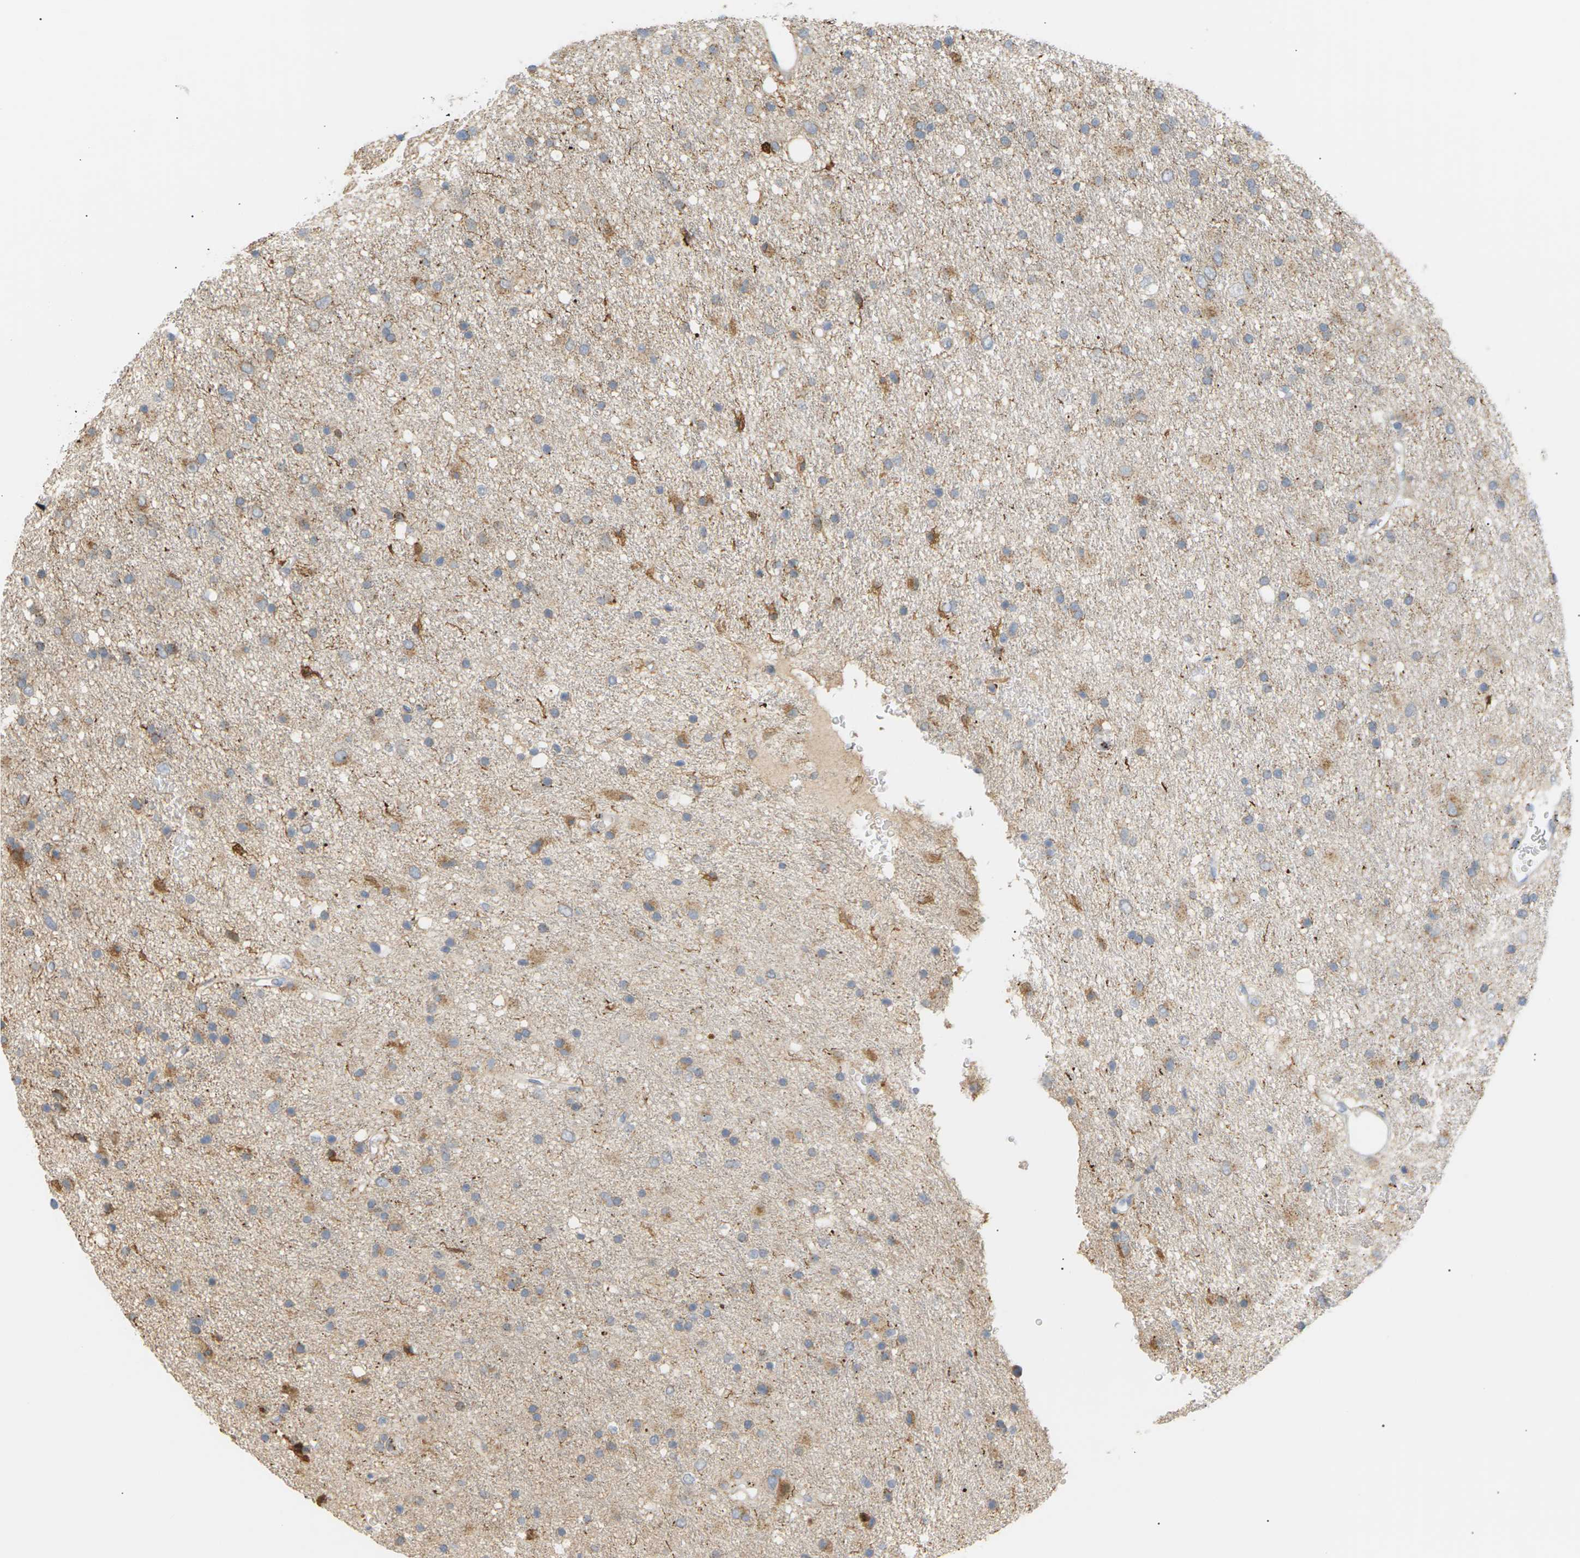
{"staining": {"intensity": "weak", "quantity": "25%-75%", "location": "cytoplasmic/membranous"}, "tissue": "glioma", "cell_type": "Tumor cells", "image_type": "cancer", "snomed": [{"axis": "morphology", "description": "Glioma, malignant, Low grade"}, {"axis": "topography", "description": "Brain"}], "caption": "There is low levels of weak cytoplasmic/membranous expression in tumor cells of glioma, as demonstrated by immunohistochemical staining (brown color).", "gene": "CLU", "patient": {"sex": "male", "age": 77}}